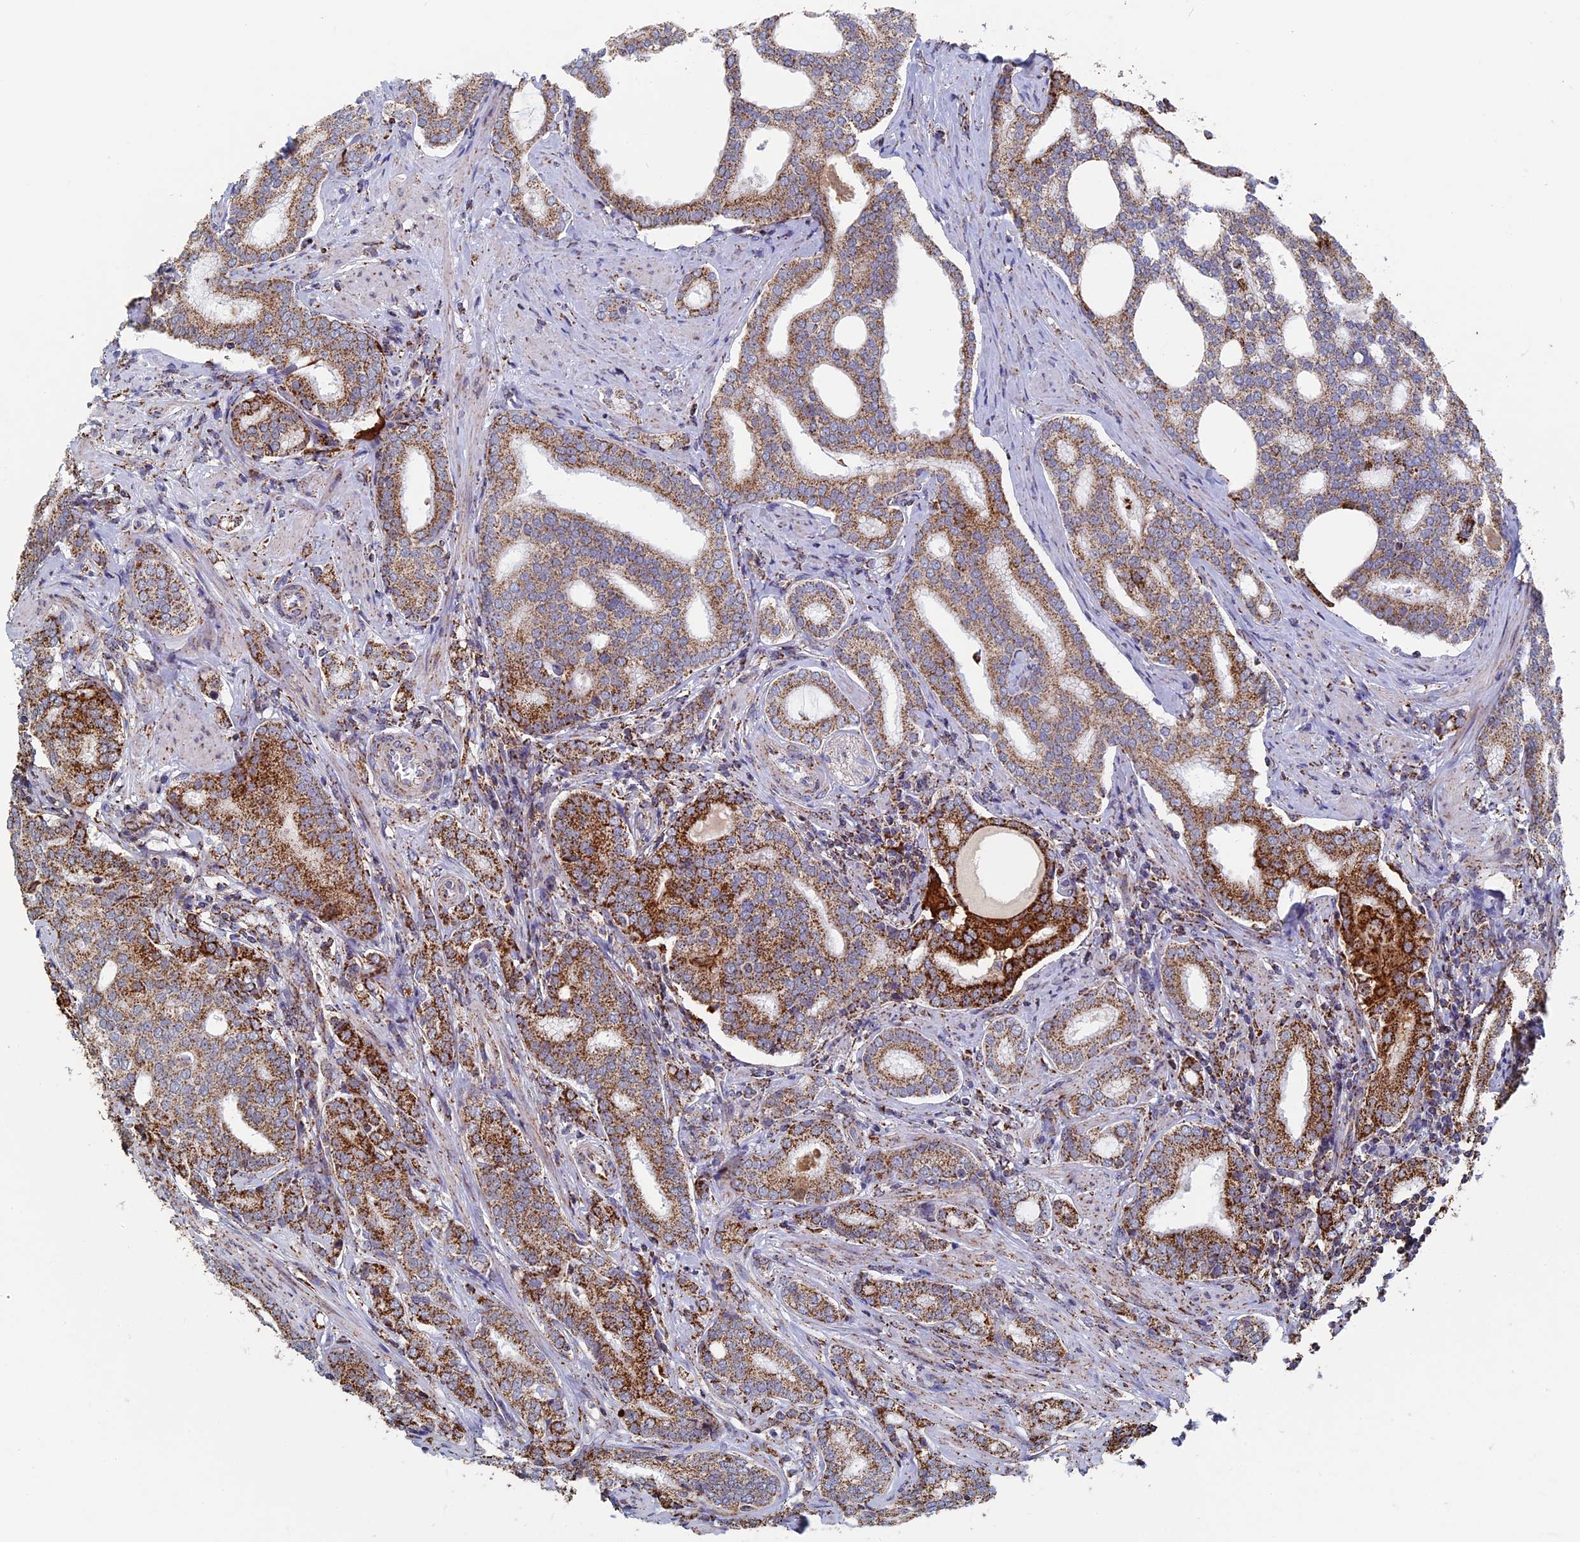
{"staining": {"intensity": "strong", "quantity": "25%-75%", "location": "cytoplasmic/membranous"}, "tissue": "prostate cancer", "cell_type": "Tumor cells", "image_type": "cancer", "snomed": [{"axis": "morphology", "description": "Adenocarcinoma, High grade"}, {"axis": "topography", "description": "Prostate"}], "caption": "A brown stain highlights strong cytoplasmic/membranous staining of a protein in human prostate cancer tumor cells.", "gene": "SEC24D", "patient": {"sex": "male", "age": 63}}